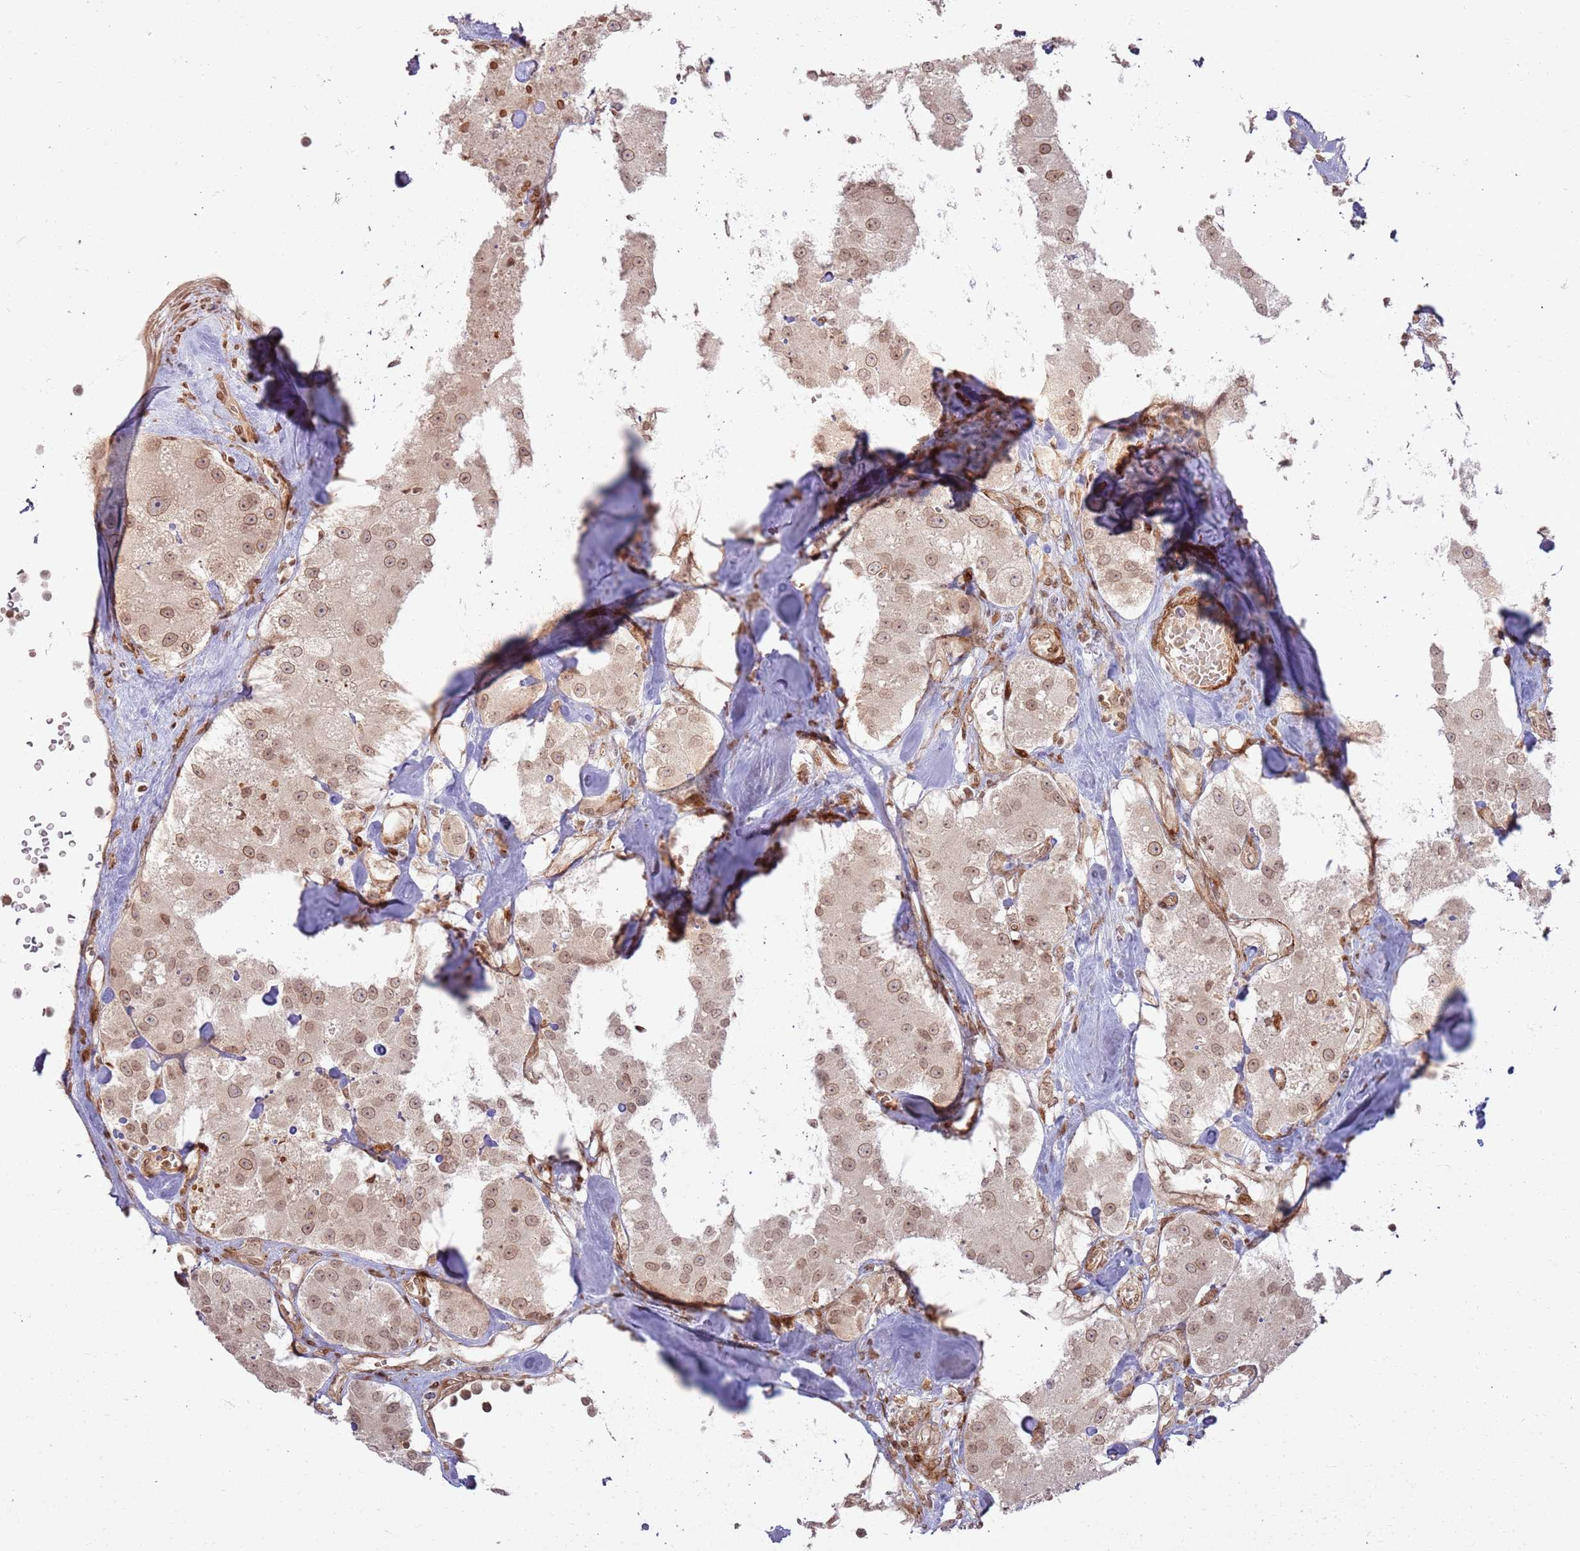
{"staining": {"intensity": "moderate", "quantity": ">75%", "location": "nuclear"}, "tissue": "carcinoid", "cell_type": "Tumor cells", "image_type": "cancer", "snomed": [{"axis": "morphology", "description": "Carcinoid, malignant, NOS"}, {"axis": "topography", "description": "Pancreas"}], "caption": "A high-resolution image shows IHC staining of malignant carcinoid, which demonstrates moderate nuclear positivity in about >75% of tumor cells.", "gene": "KLHL36", "patient": {"sex": "male", "age": 41}}